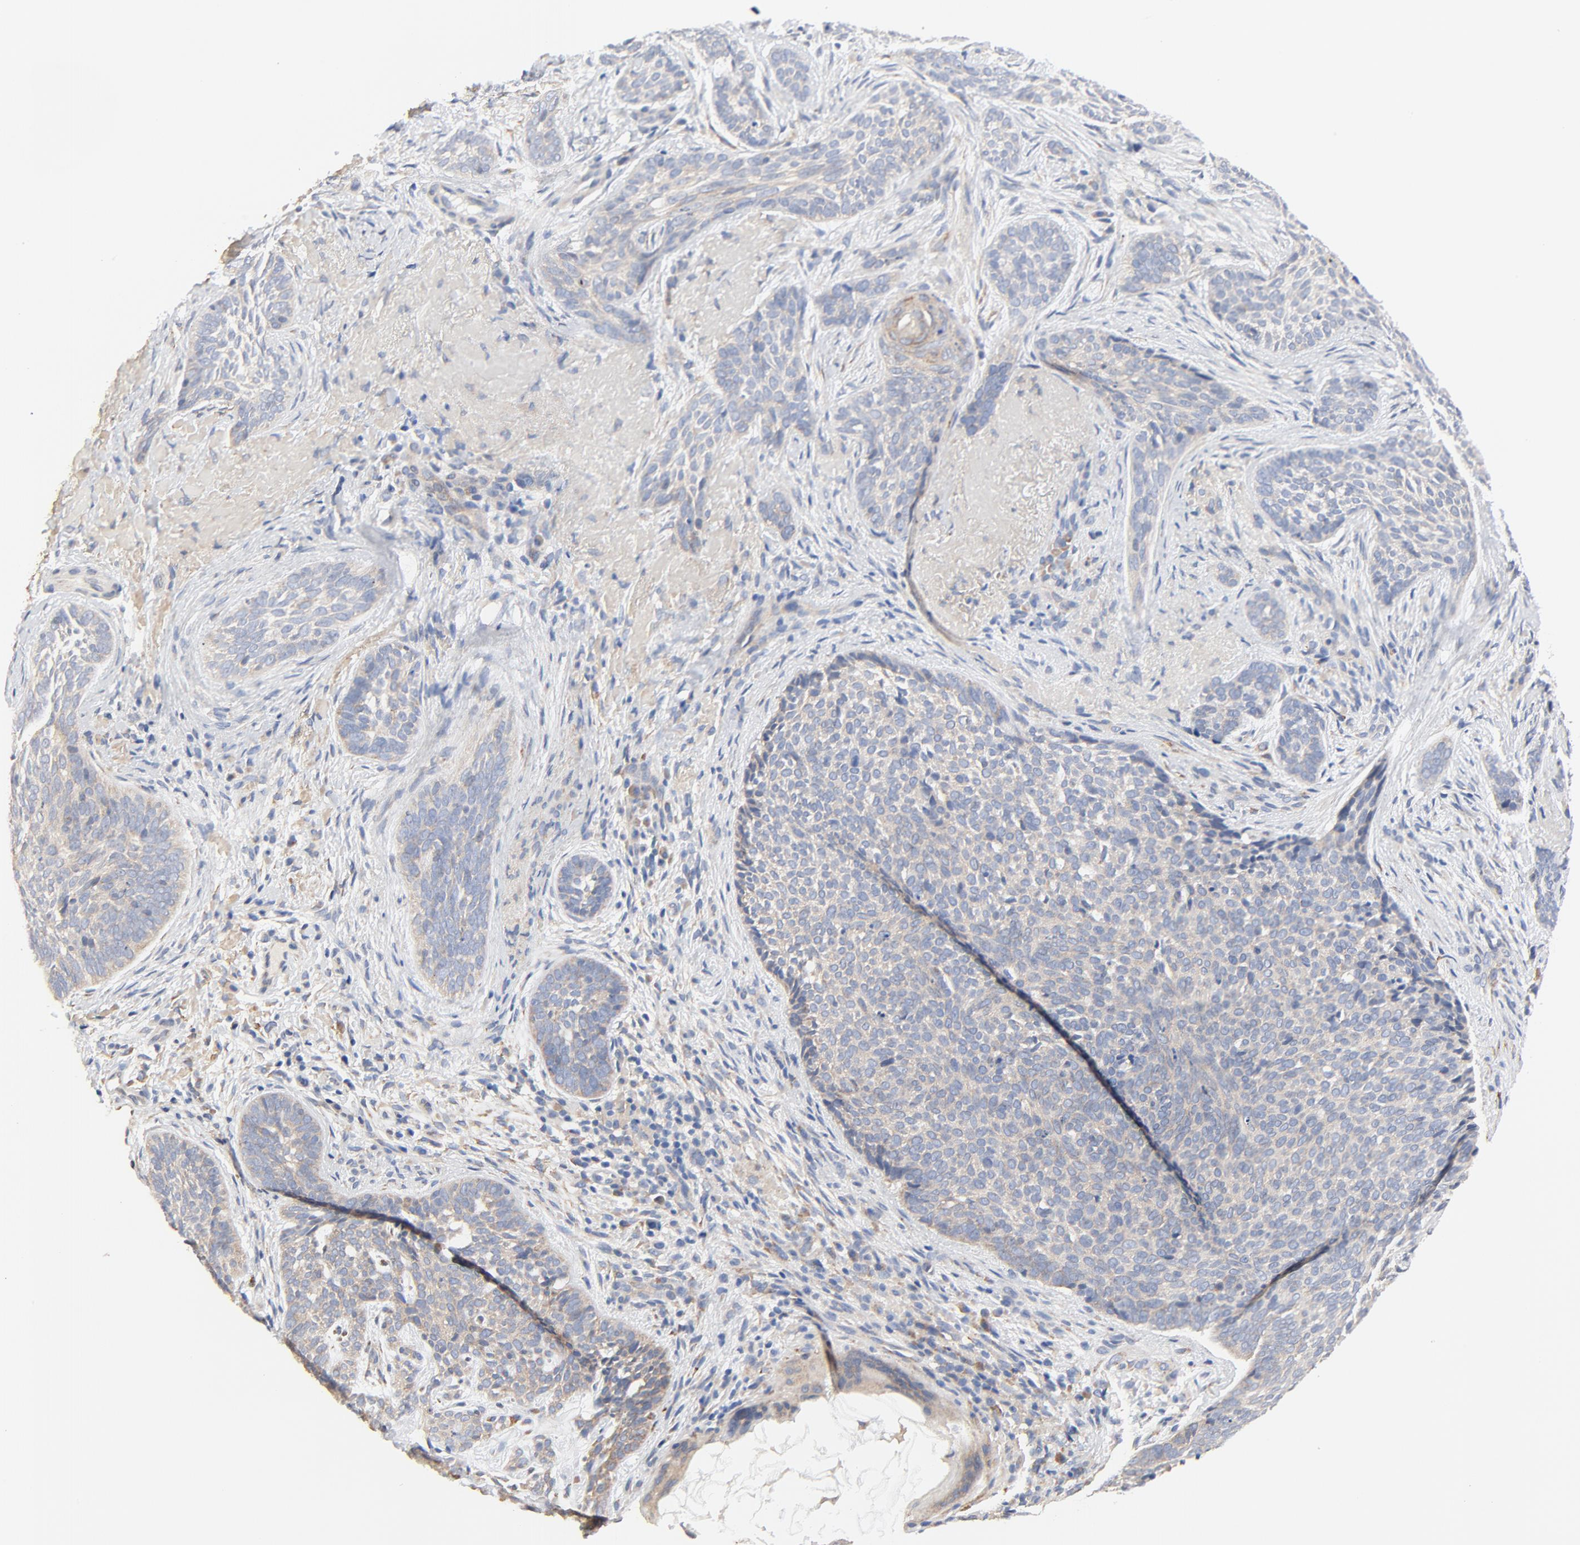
{"staining": {"intensity": "weak", "quantity": "25%-75%", "location": "cytoplasmic/membranous"}, "tissue": "skin cancer", "cell_type": "Tumor cells", "image_type": "cancer", "snomed": [{"axis": "morphology", "description": "Basal cell carcinoma"}, {"axis": "topography", "description": "Skin"}], "caption": "Human skin cancer stained with a protein marker shows weak staining in tumor cells.", "gene": "VAV2", "patient": {"sex": "male", "age": 91}}